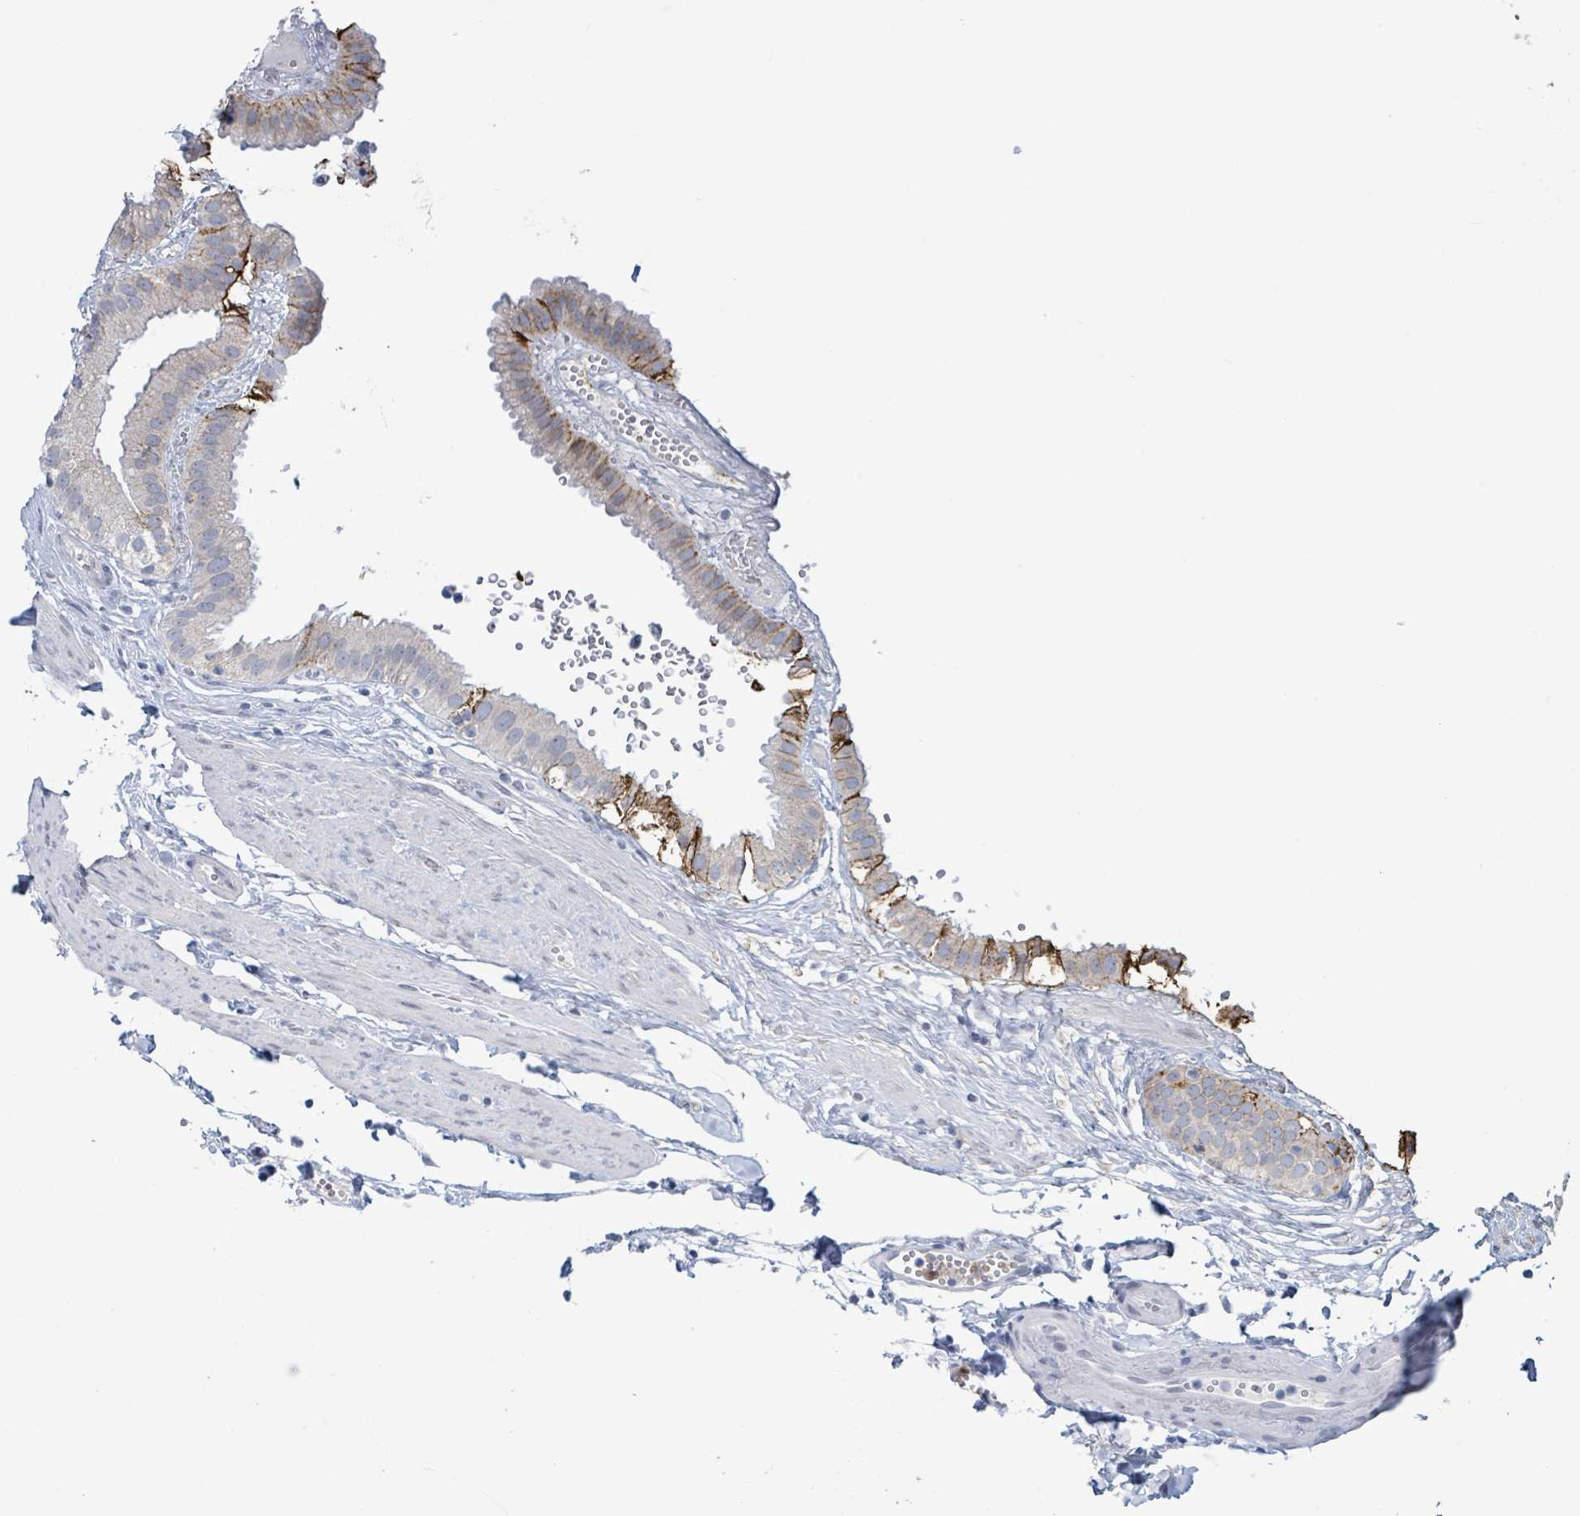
{"staining": {"intensity": "strong", "quantity": "<25%", "location": "cytoplasmic/membranous"}, "tissue": "gallbladder", "cell_type": "Glandular cells", "image_type": "normal", "snomed": [{"axis": "morphology", "description": "Normal tissue, NOS"}, {"axis": "topography", "description": "Gallbladder"}], "caption": "This image shows normal gallbladder stained with immunohistochemistry (IHC) to label a protein in brown. The cytoplasmic/membranous of glandular cells show strong positivity for the protein. Nuclei are counter-stained blue.", "gene": "LCLAT1", "patient": {"sex": "female", "age": 61}}